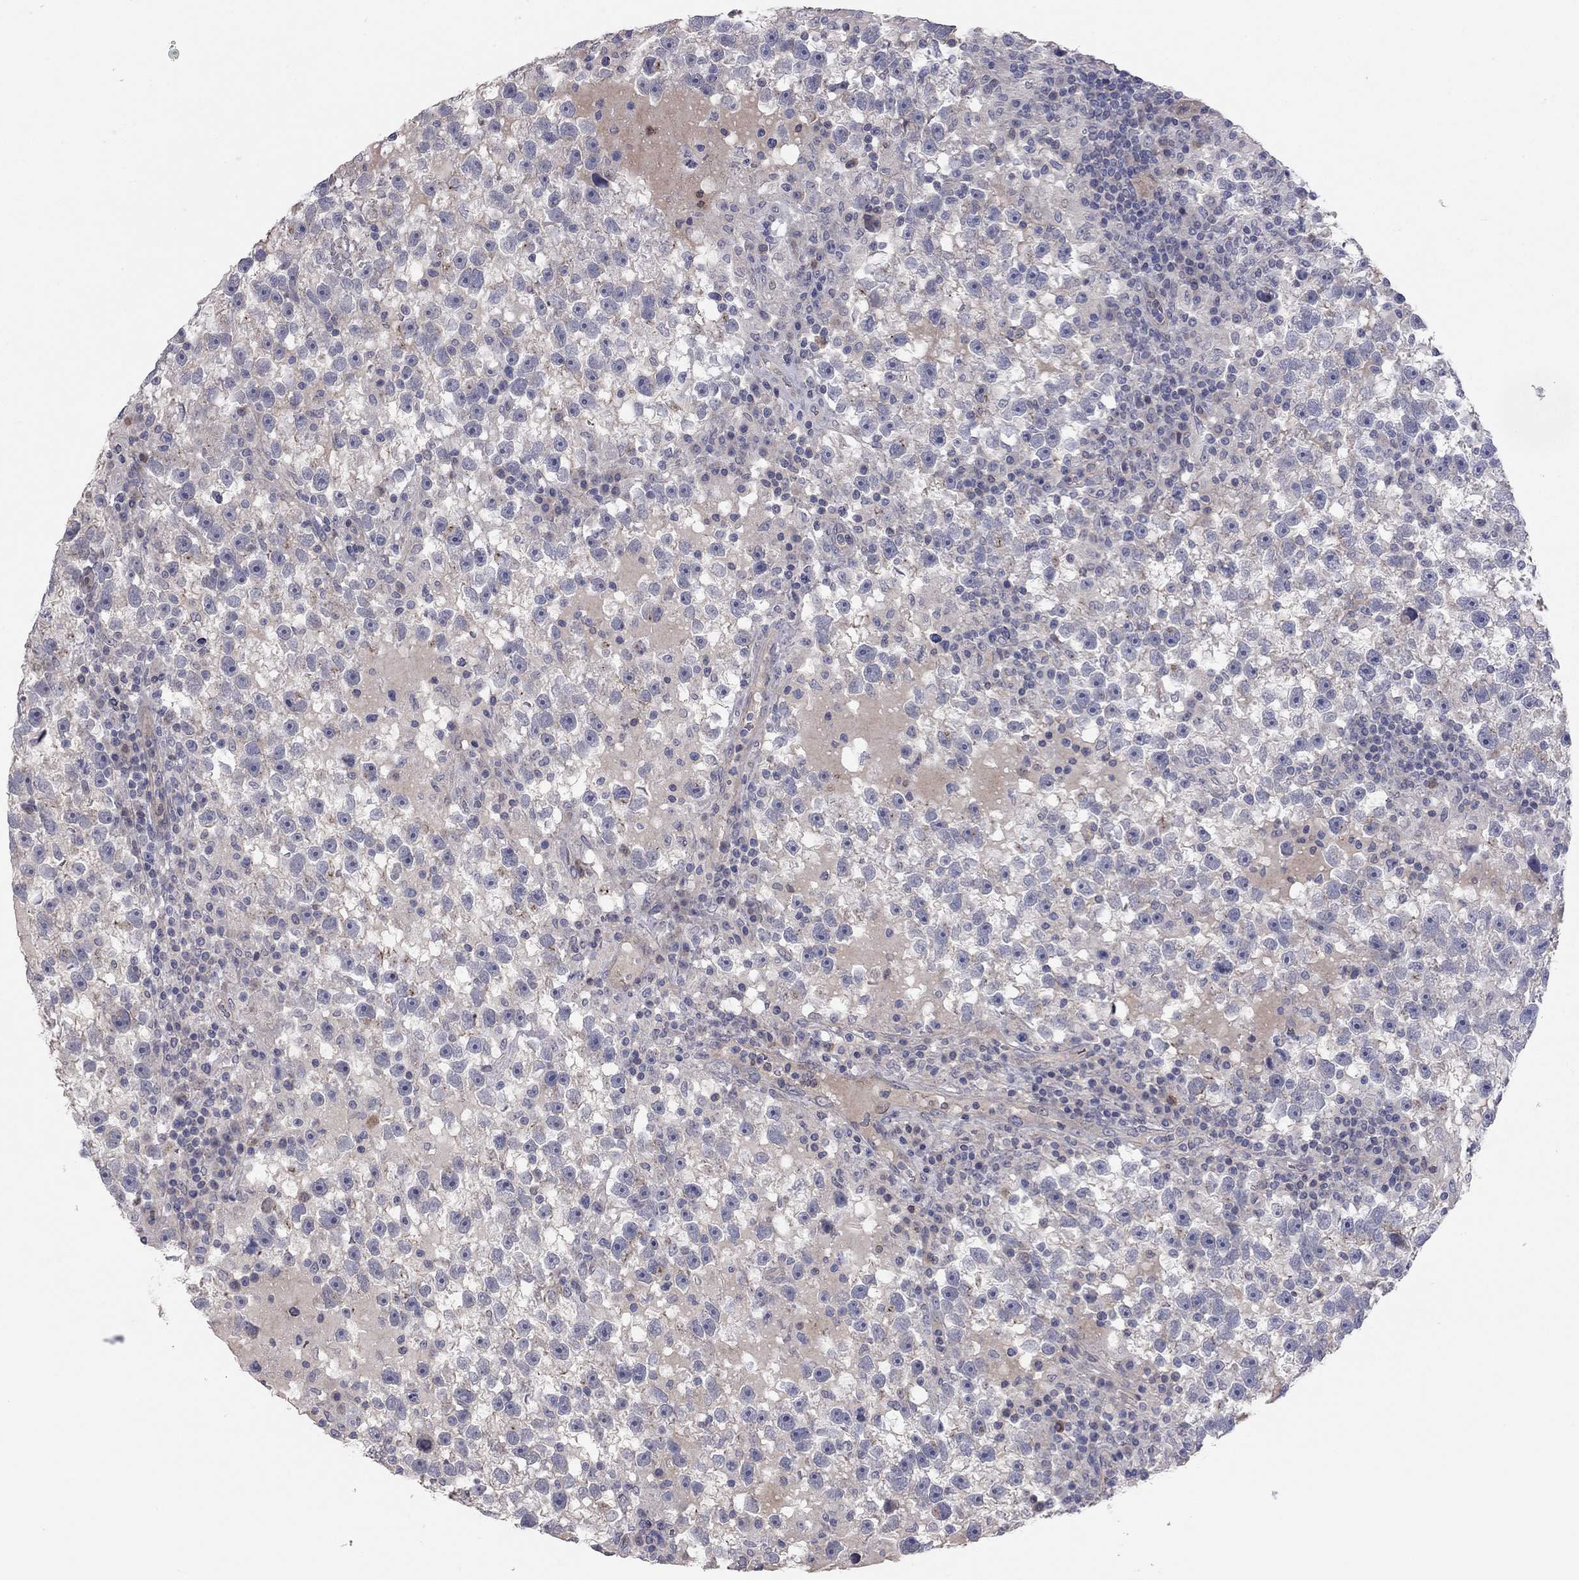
{"staining": {"intensity": "negative", "quantity": "none", "location": "none"}, "tissue": "testis cancer", "cell_type": "Tumor cells", "image_type": "cancer", "snomed": [{"axis": "morphology", "description": "Seminoma, NOS"}, {"axis": "topography", "description": "Testis"}], "caption": "Tumor cells show no significant expression in testis cancer.", "gene": "KCNB1", "patient": {"sex": "male", "age": 47}}